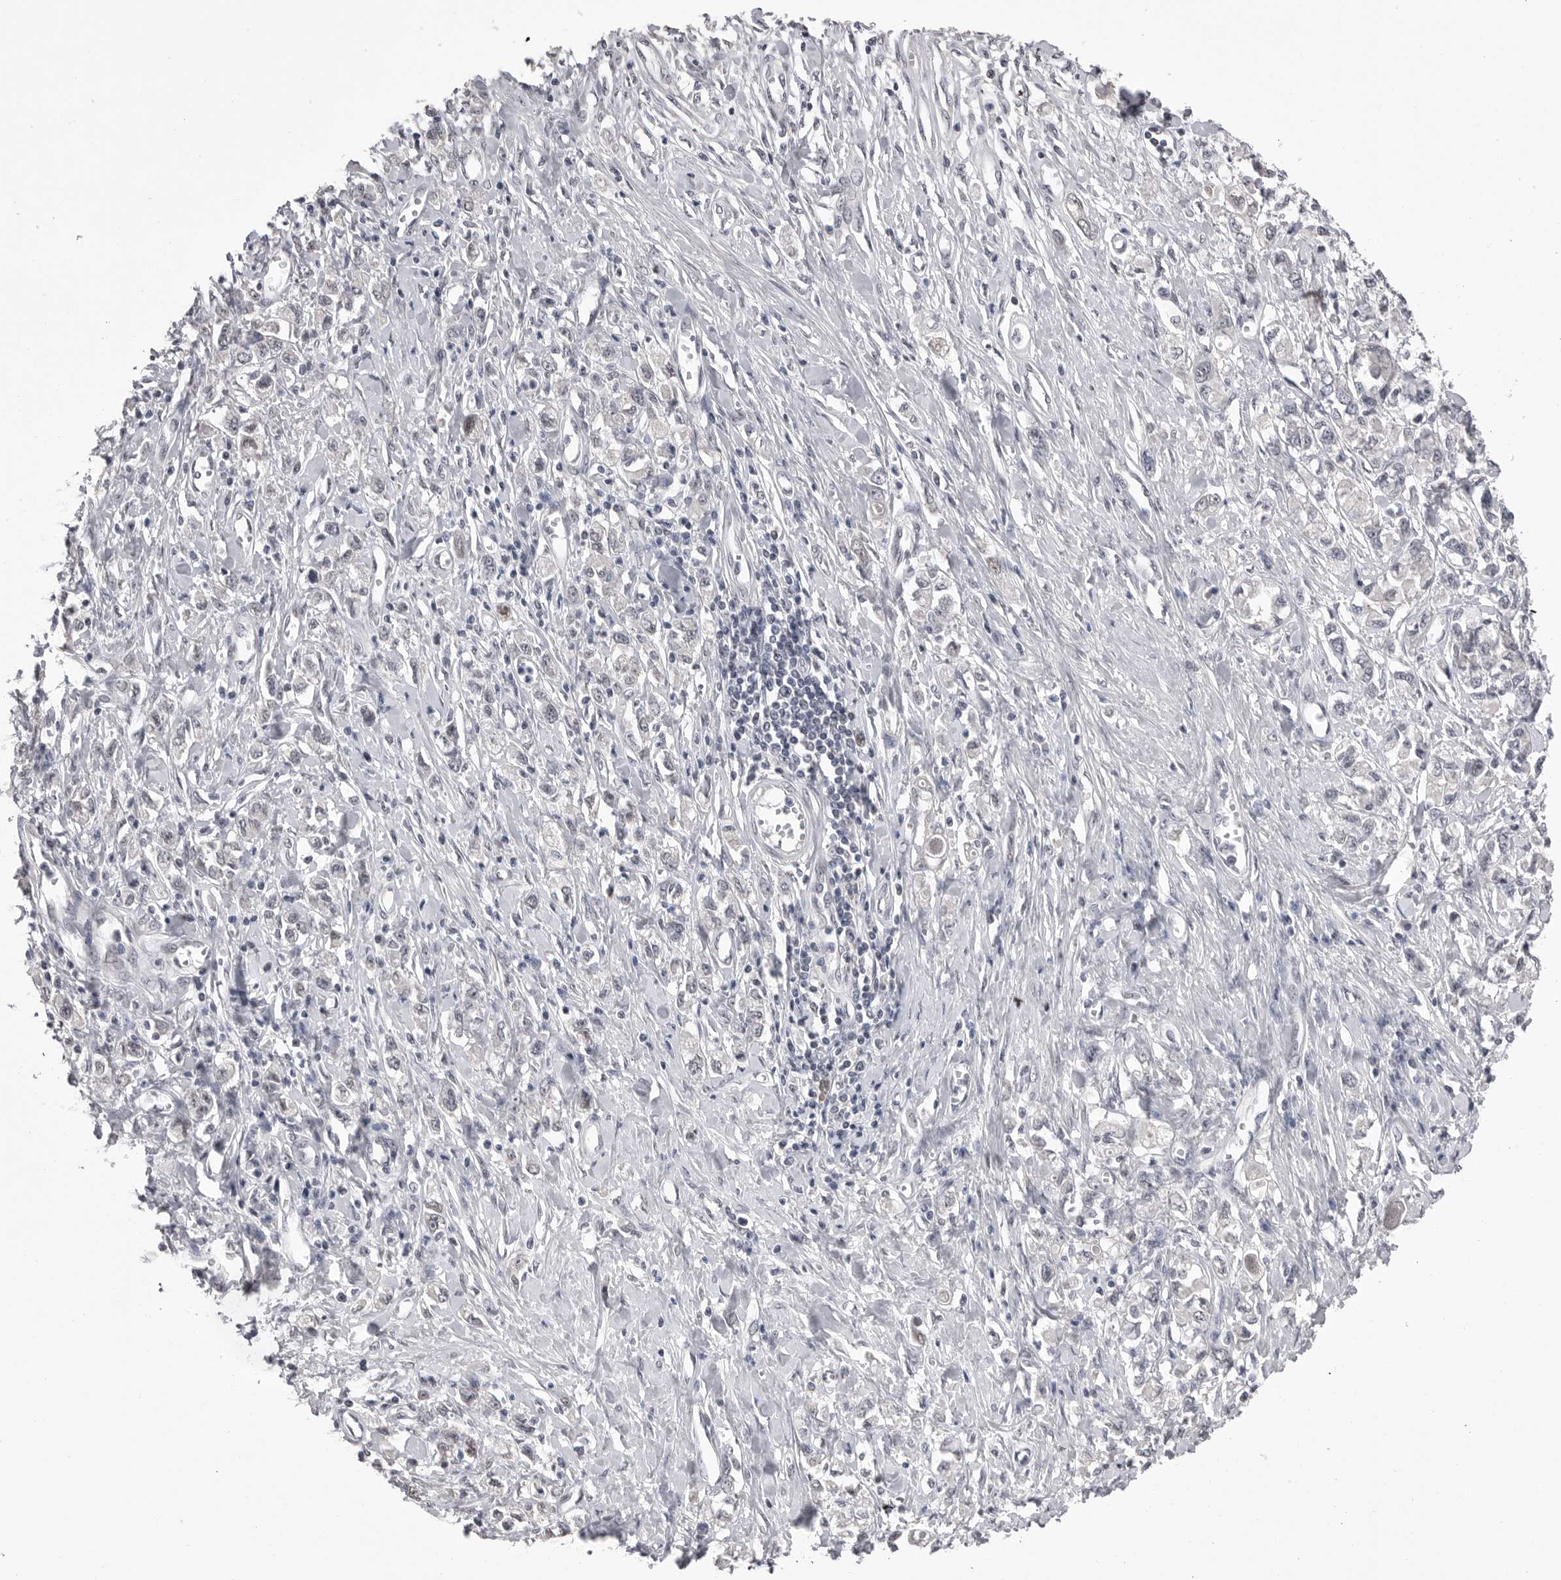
{"staining": {"intensity": "negative", "quantity": "none", "location": "none"}, "tissue": "stomach cancer", "cell_type": "Tumor cells", "image_type": "cancer", "snomed": [{"axis": "morphology", "description": "Adenocarcinoma, NOS"}, {"axis": "topography", "description": "Stomach"}], "caption": "Tumor cells show no significant protein staining in stomach cancer.", "gene": "DLG2", "patient": {"sex": "female", "age": 76}}